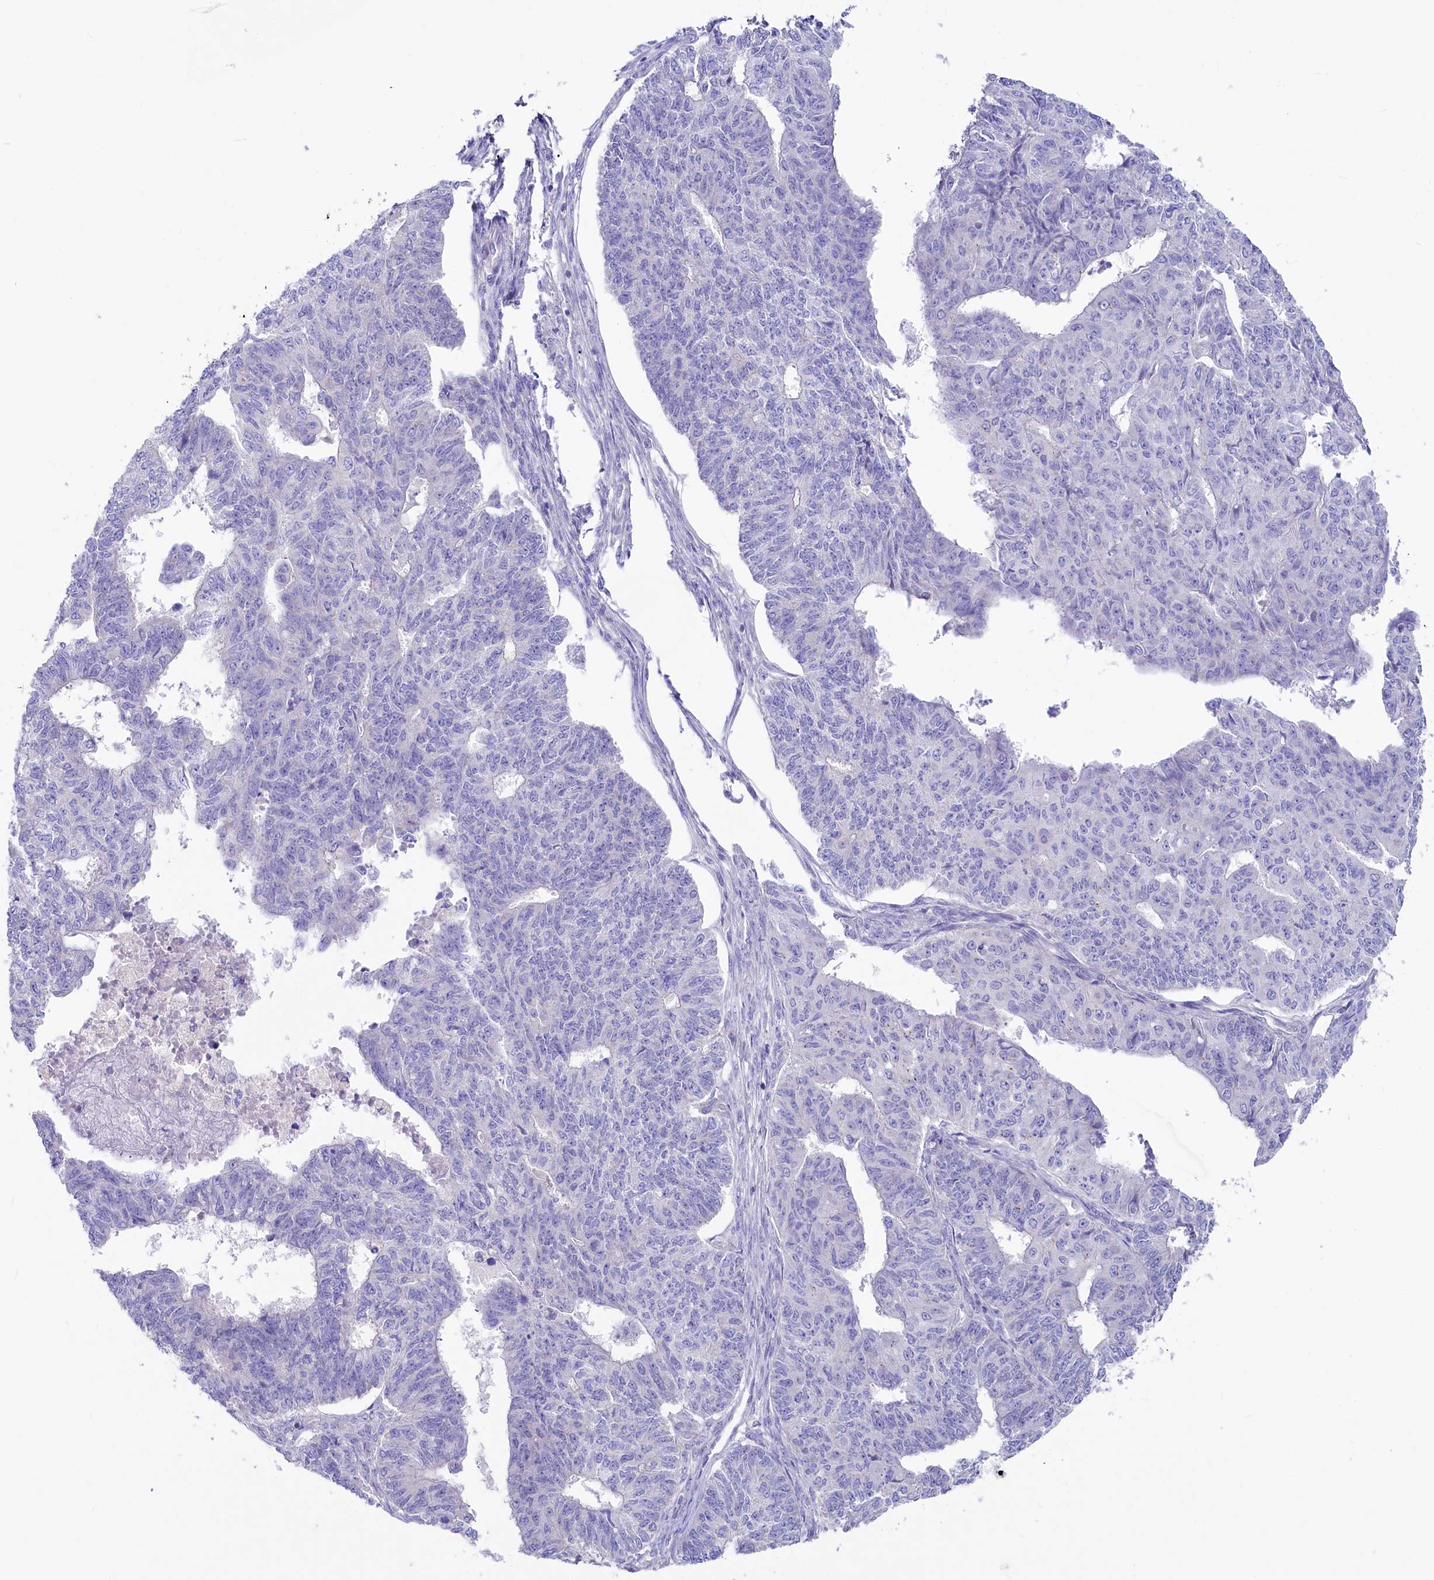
{"staining": {"intensity": "negative", "quantity": "none", "location": "none"}, "tissue": "endometrial cancer", "cell_type": "Tumor cells", "image_type": "cancer", "snomed": [{"axis": "morphology", "description": "Adenocarcinoma, NOS"}, {"axis": "topography", "description": "Endometrium"}], "caption": "The immunohistochemistry micrograph has no significant expression in tumor cells of endometrial adenocarcinoma tissue.", "gene": "VPS26B", "patient": {"sex": "female", "age": 32}}